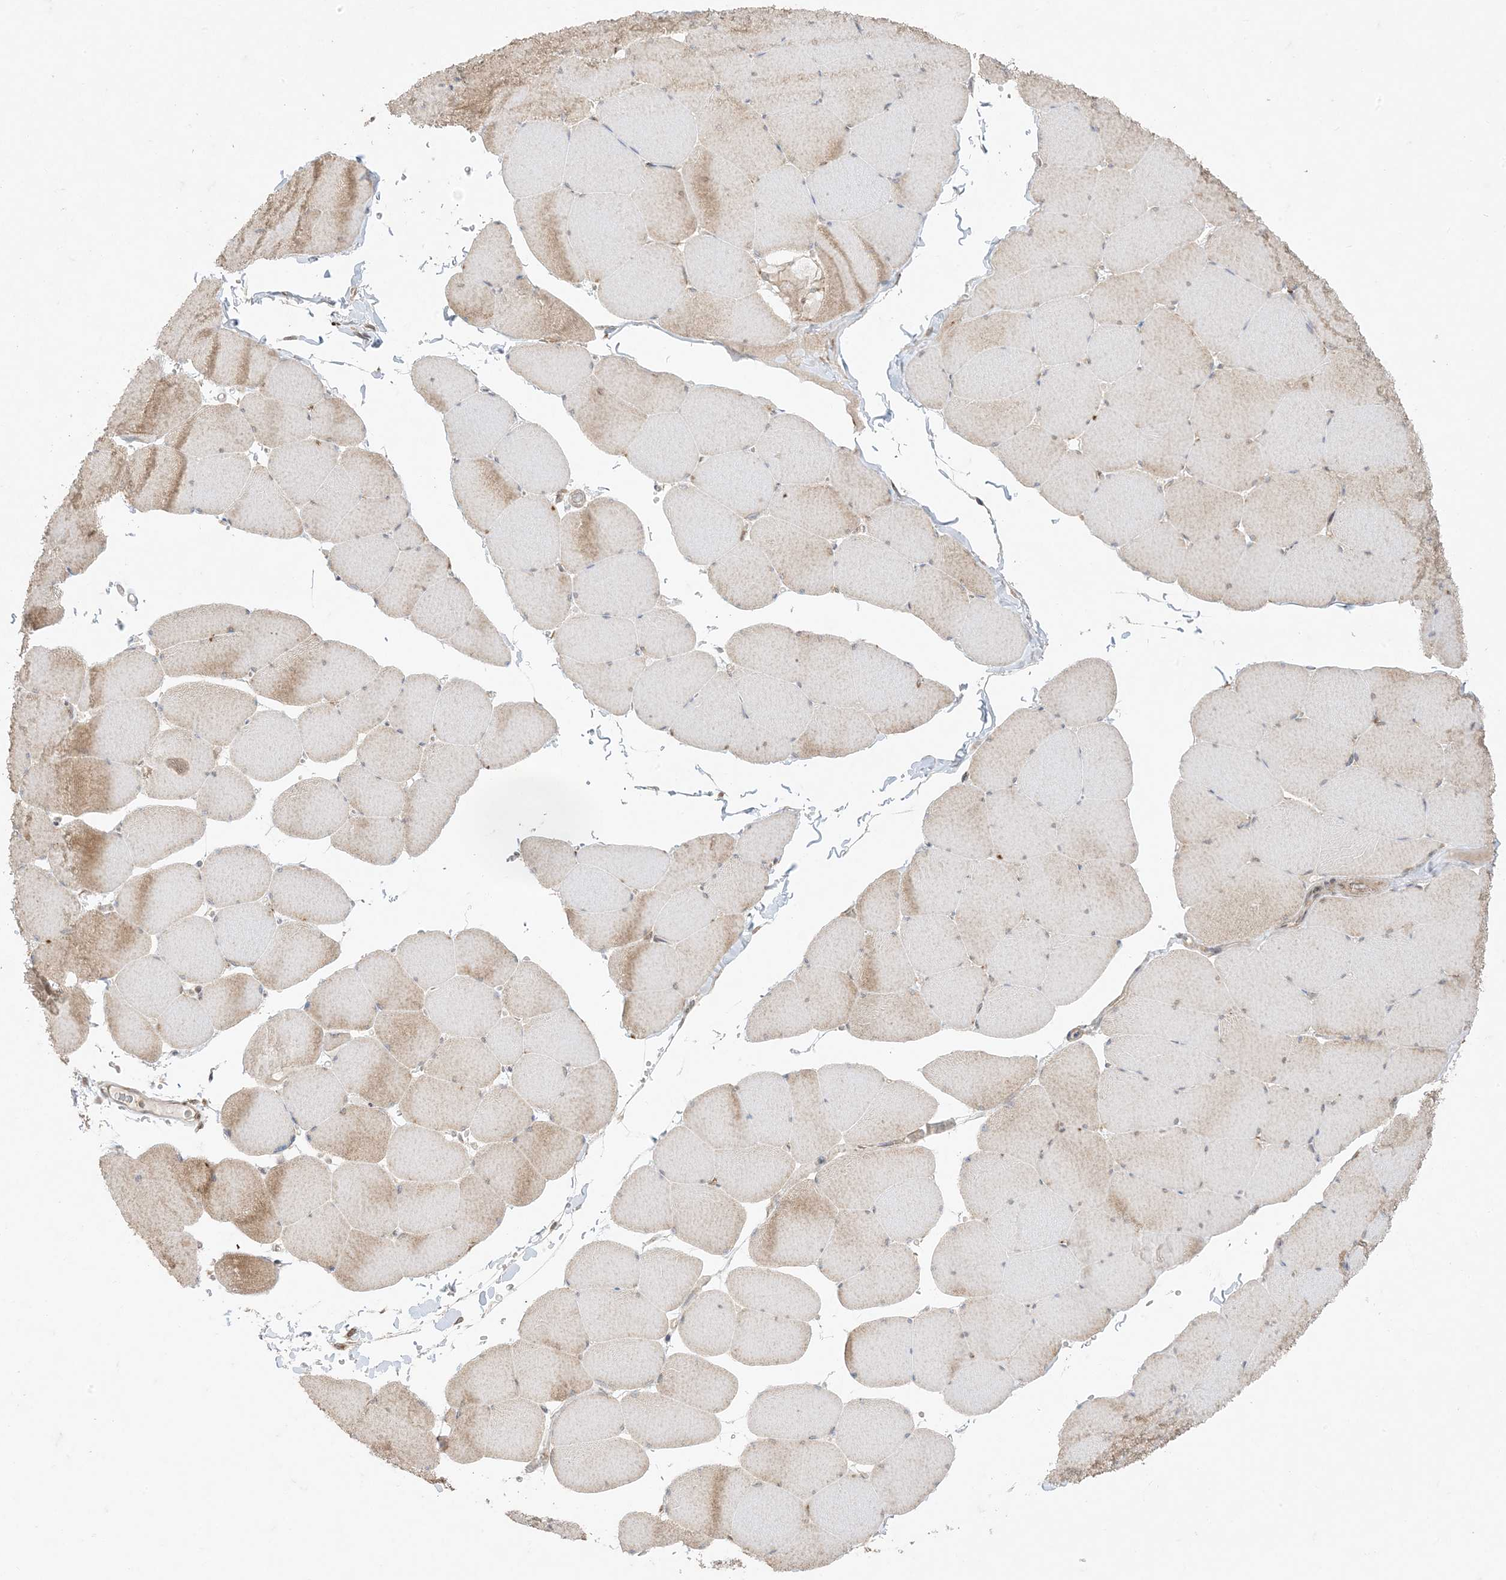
{"staining": {"intensity": "moderate", "quantity": "25%-75%", "location": "cytoplasmic/membranous"}, "tissue": "skeletal muscle", "cell_type": "Myocytes", "image_type": "normal", "snomed": [{"axis": "morphology", "description": "Normal tissue, NOS"}, {"axis": "topography", "description": "Skeletal muscle"}, {"axis": "topography", "description": "Head-Neck"}], "caption": "Brown immunohistochemical staining in benign human skeletal muscle demonstrates moderate cytoplasmic/membranous positivity in approximately 25%-75% of myocytes.", "gene": "ODC1", "patient": {"sex": "male", "age": 66}}